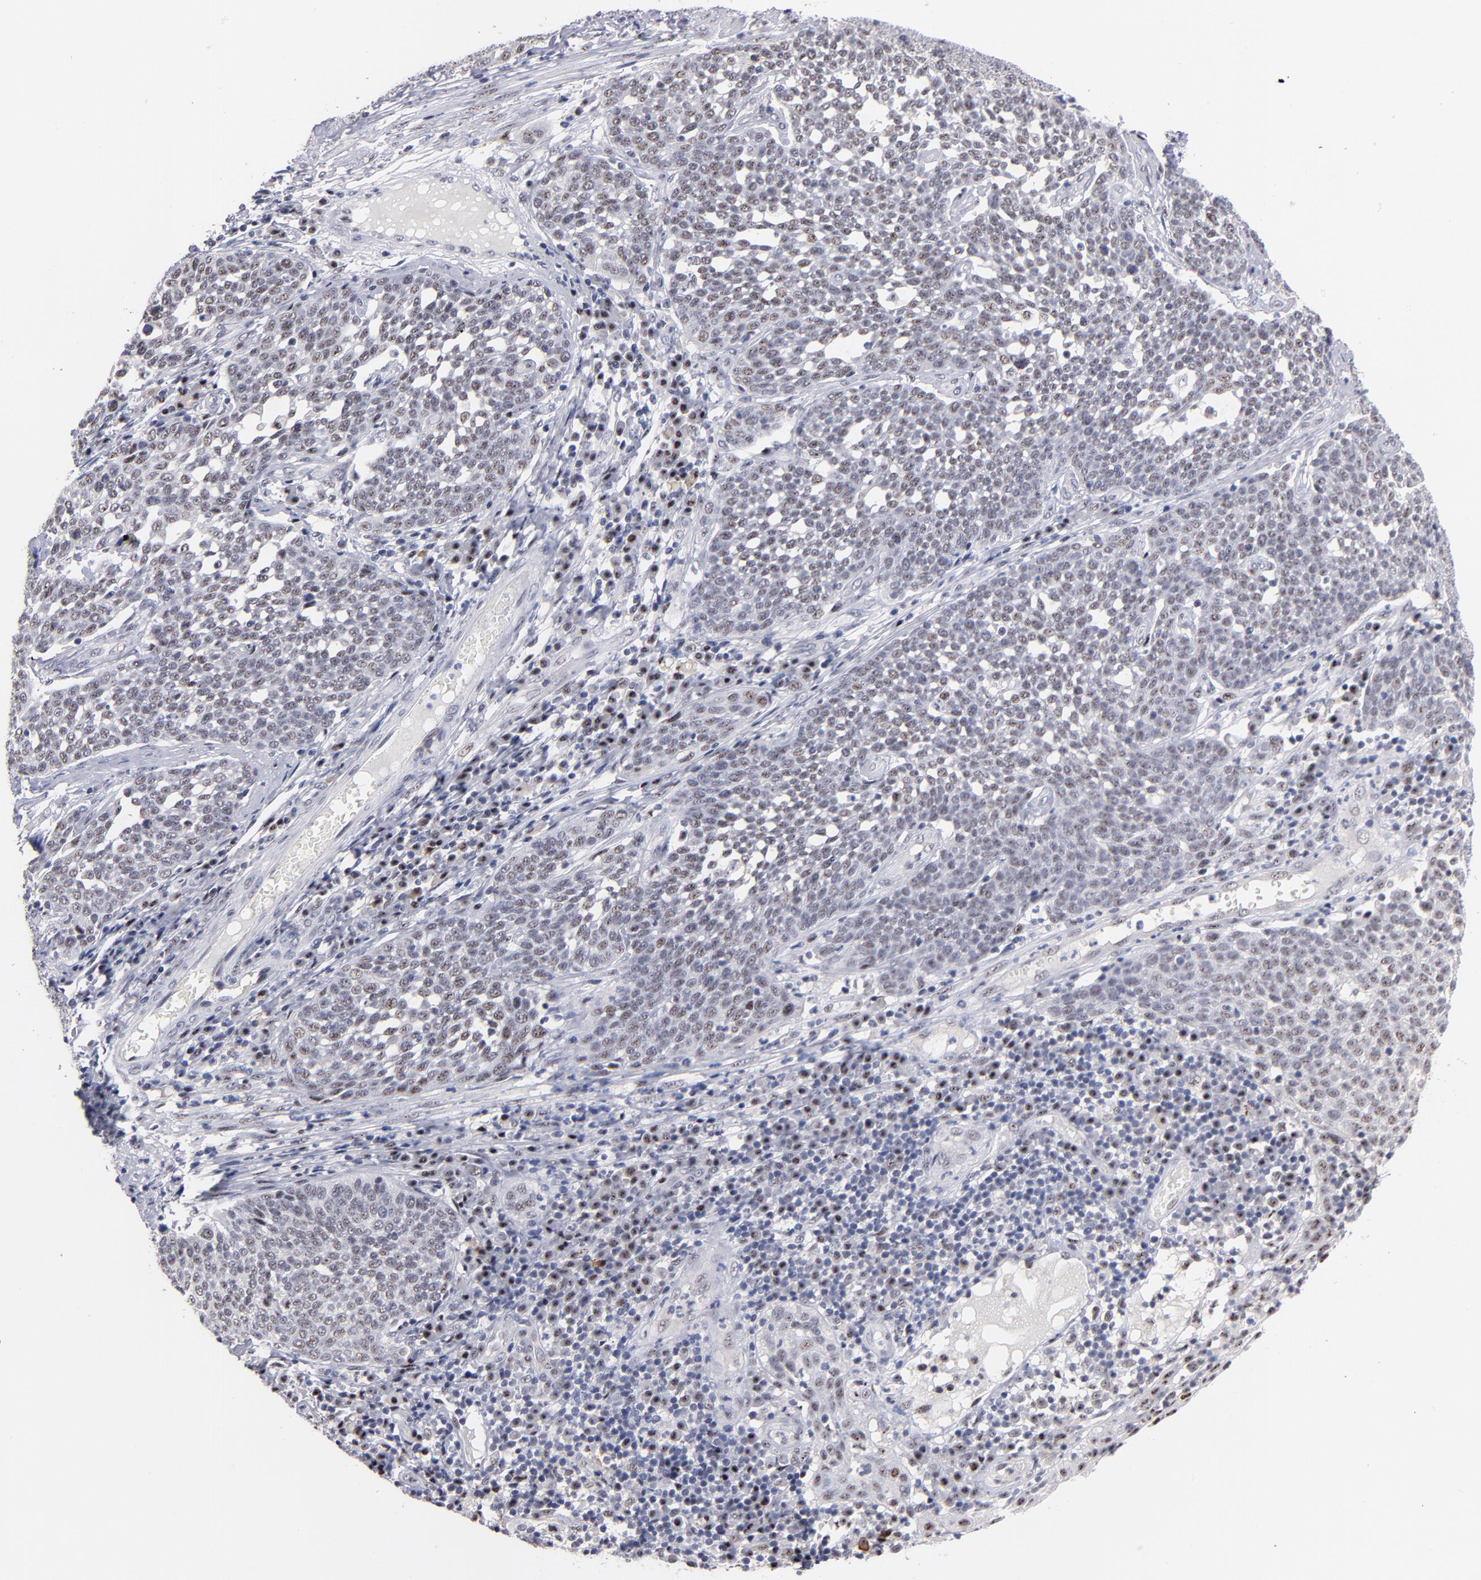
{"staining": {"intensity": "moderate", "quantity": "25%-75%", "location": "nuclear"}, "tissue": "cervical cancer", "cell_type": "Tumor cells", "image_type": "cancer", "snomed": [{"axis": "morphology", "description": "Squamous cell carcinoma, NOS"}, {"axis": "topography", "description": "Cervix"}], "caption": "Tumor cells exhibit medium levels of moderate nuclear expression in about 25%-75% of cells in cervical cancer (squamous cell carcinoma).", "gene": "RAF1", "patient": {"sex": "female", "age": 34}}